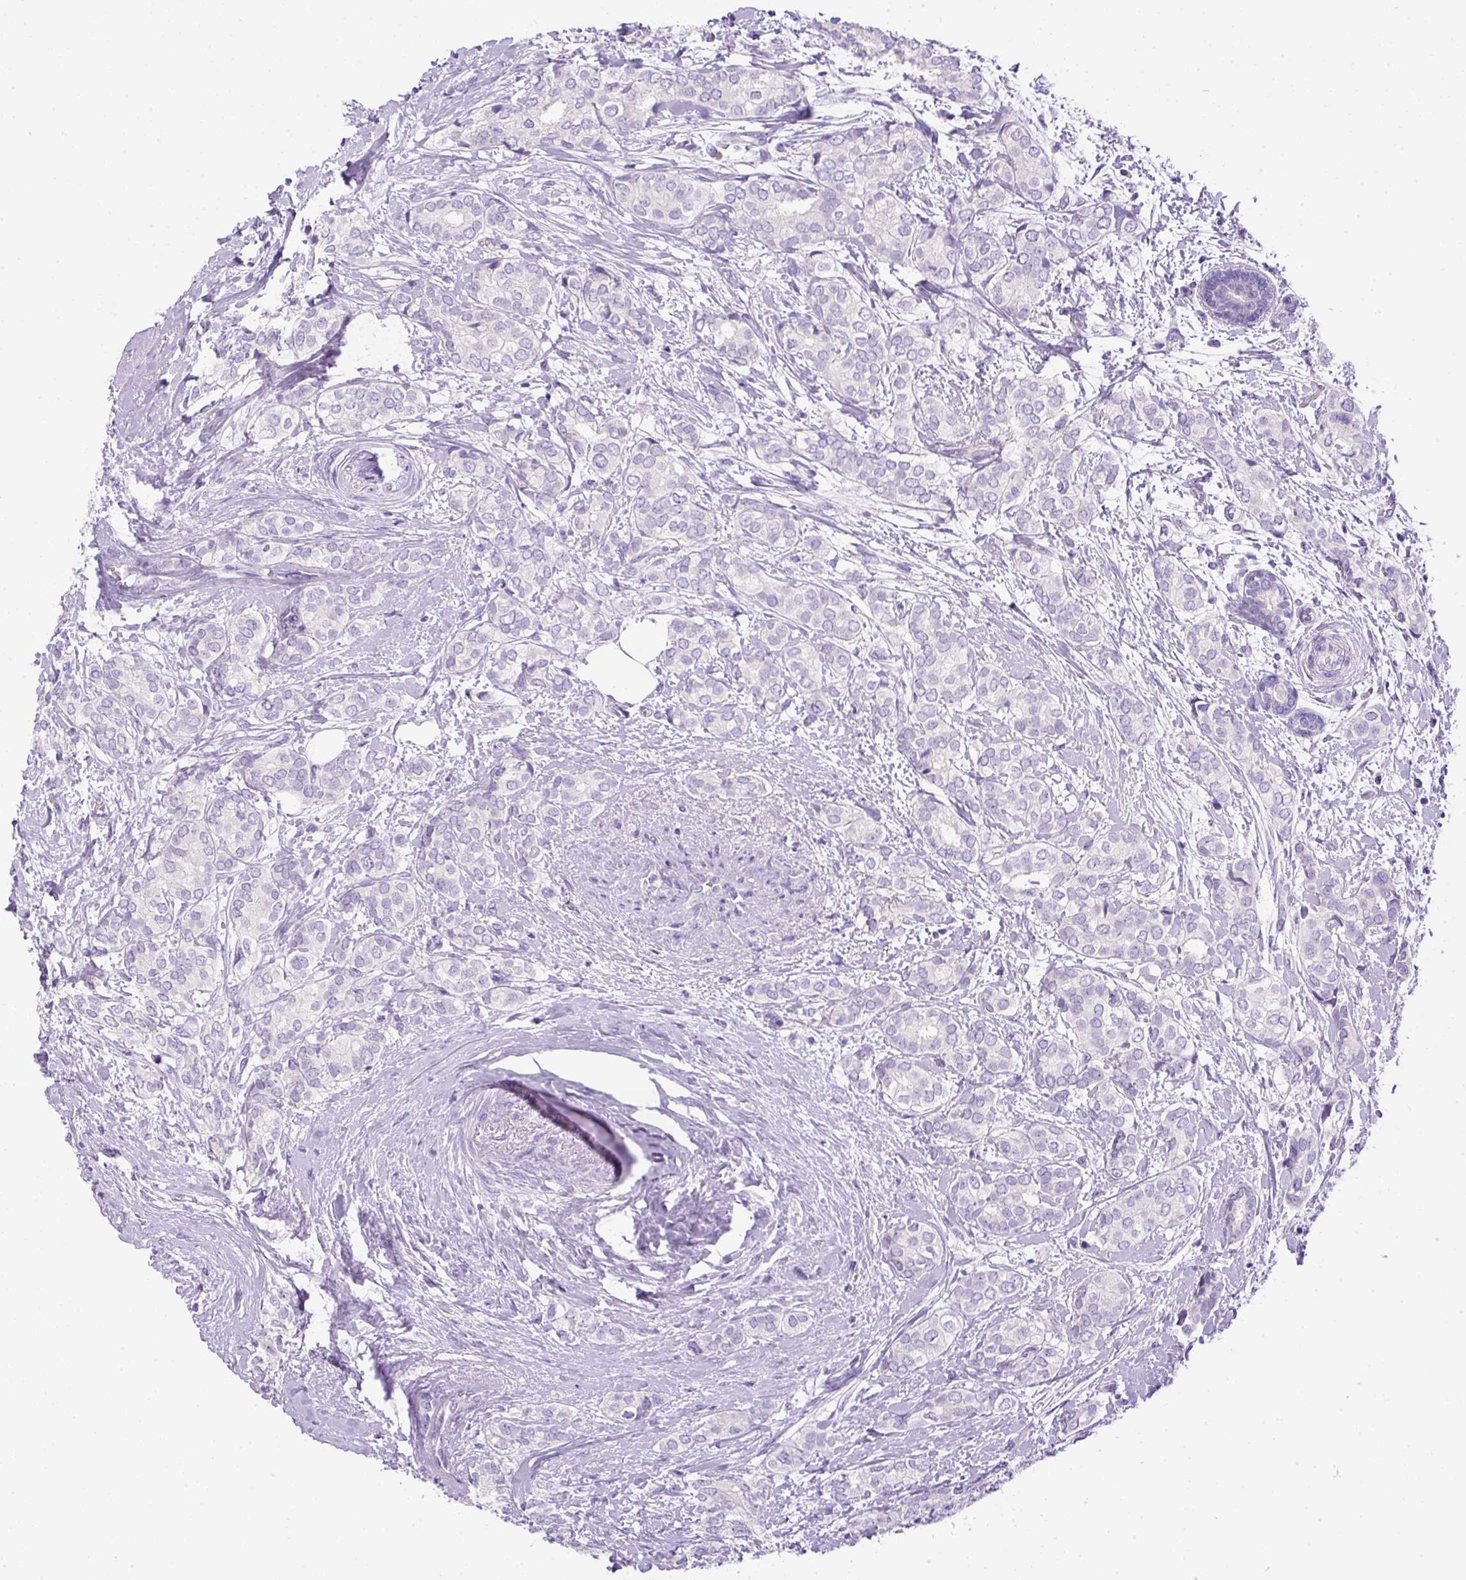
{"staining": {"intensity": "negative", "quantity": "none", "location": "none"}, "tissue": "breast cancer", "cell_type": "Tumor cells", "image_type": "cancer", "snomed": [{"axis": "morphology", "description": "Duct carcinoma"}, {"axis": "topography", "description": "Breast"}], "caption": "High magnification brightfield microscopy of intraductal carcinoma (breast) stained with DAB (brown) and counterstained with hematoxylin (blue): tumor cells show no significant expression.", "gene": "DAPK1", "patient": {"sex": "female", "age": 73}}